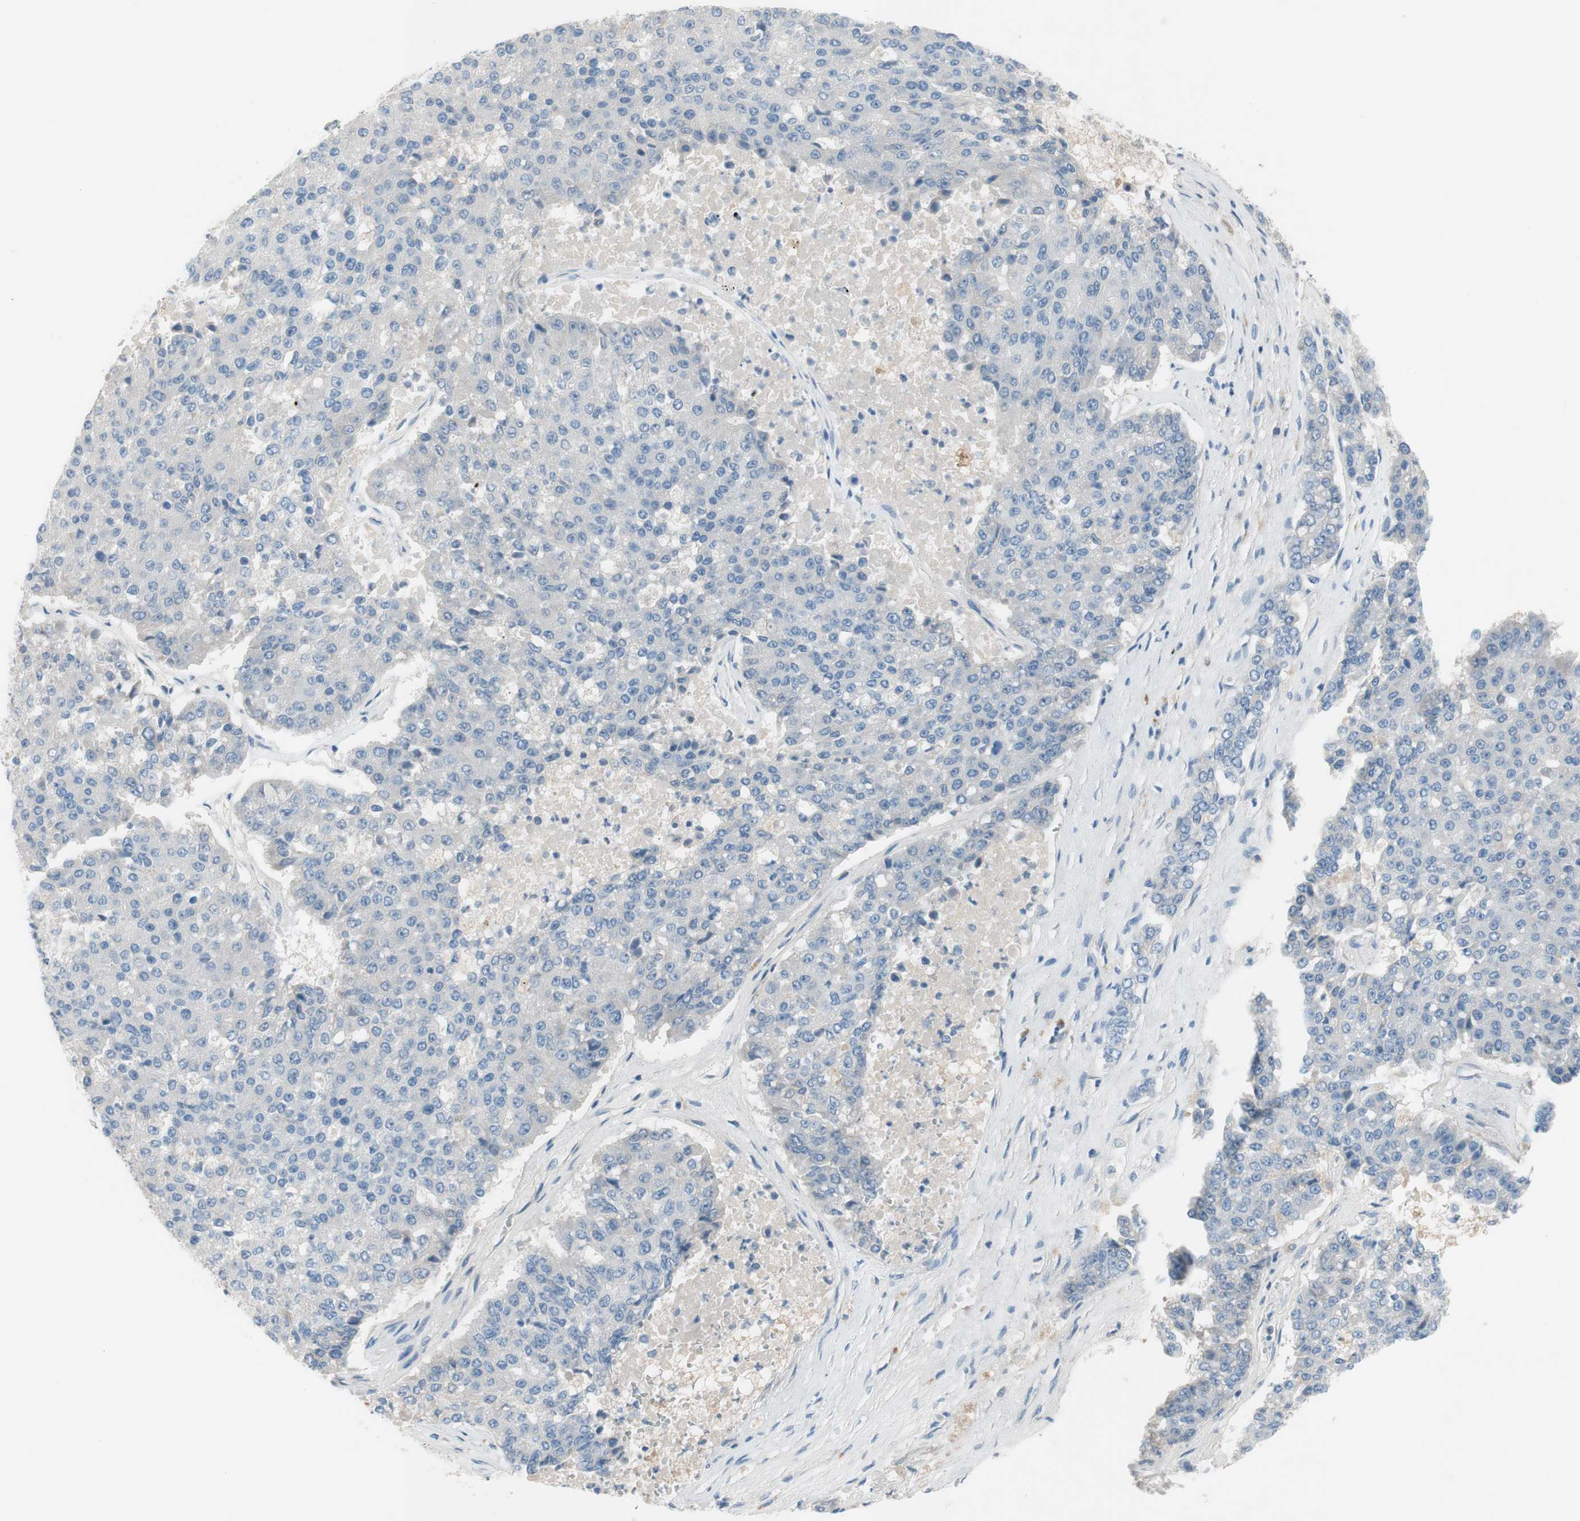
{"staining": {"intensity": "negative", "quantity": "none", "location": "none"}, "tissue": "pancreatic cancer", "cell_type": "Tumor cells", "image_type": "cancer", "snomed": [{"axis": "morphology", "description": "Adenocarcinoma, NOS"}, {"axis": "topography", "description": "Pancreas"}], "caption": "Tumor cells are negative for brown protein staining in adenocarcinoma (pancreatic). (DAB immunohistochemistry (IHC), high magnification).", "gene": "FDFT1", "patient": {"sex": "male", "age": 50}}